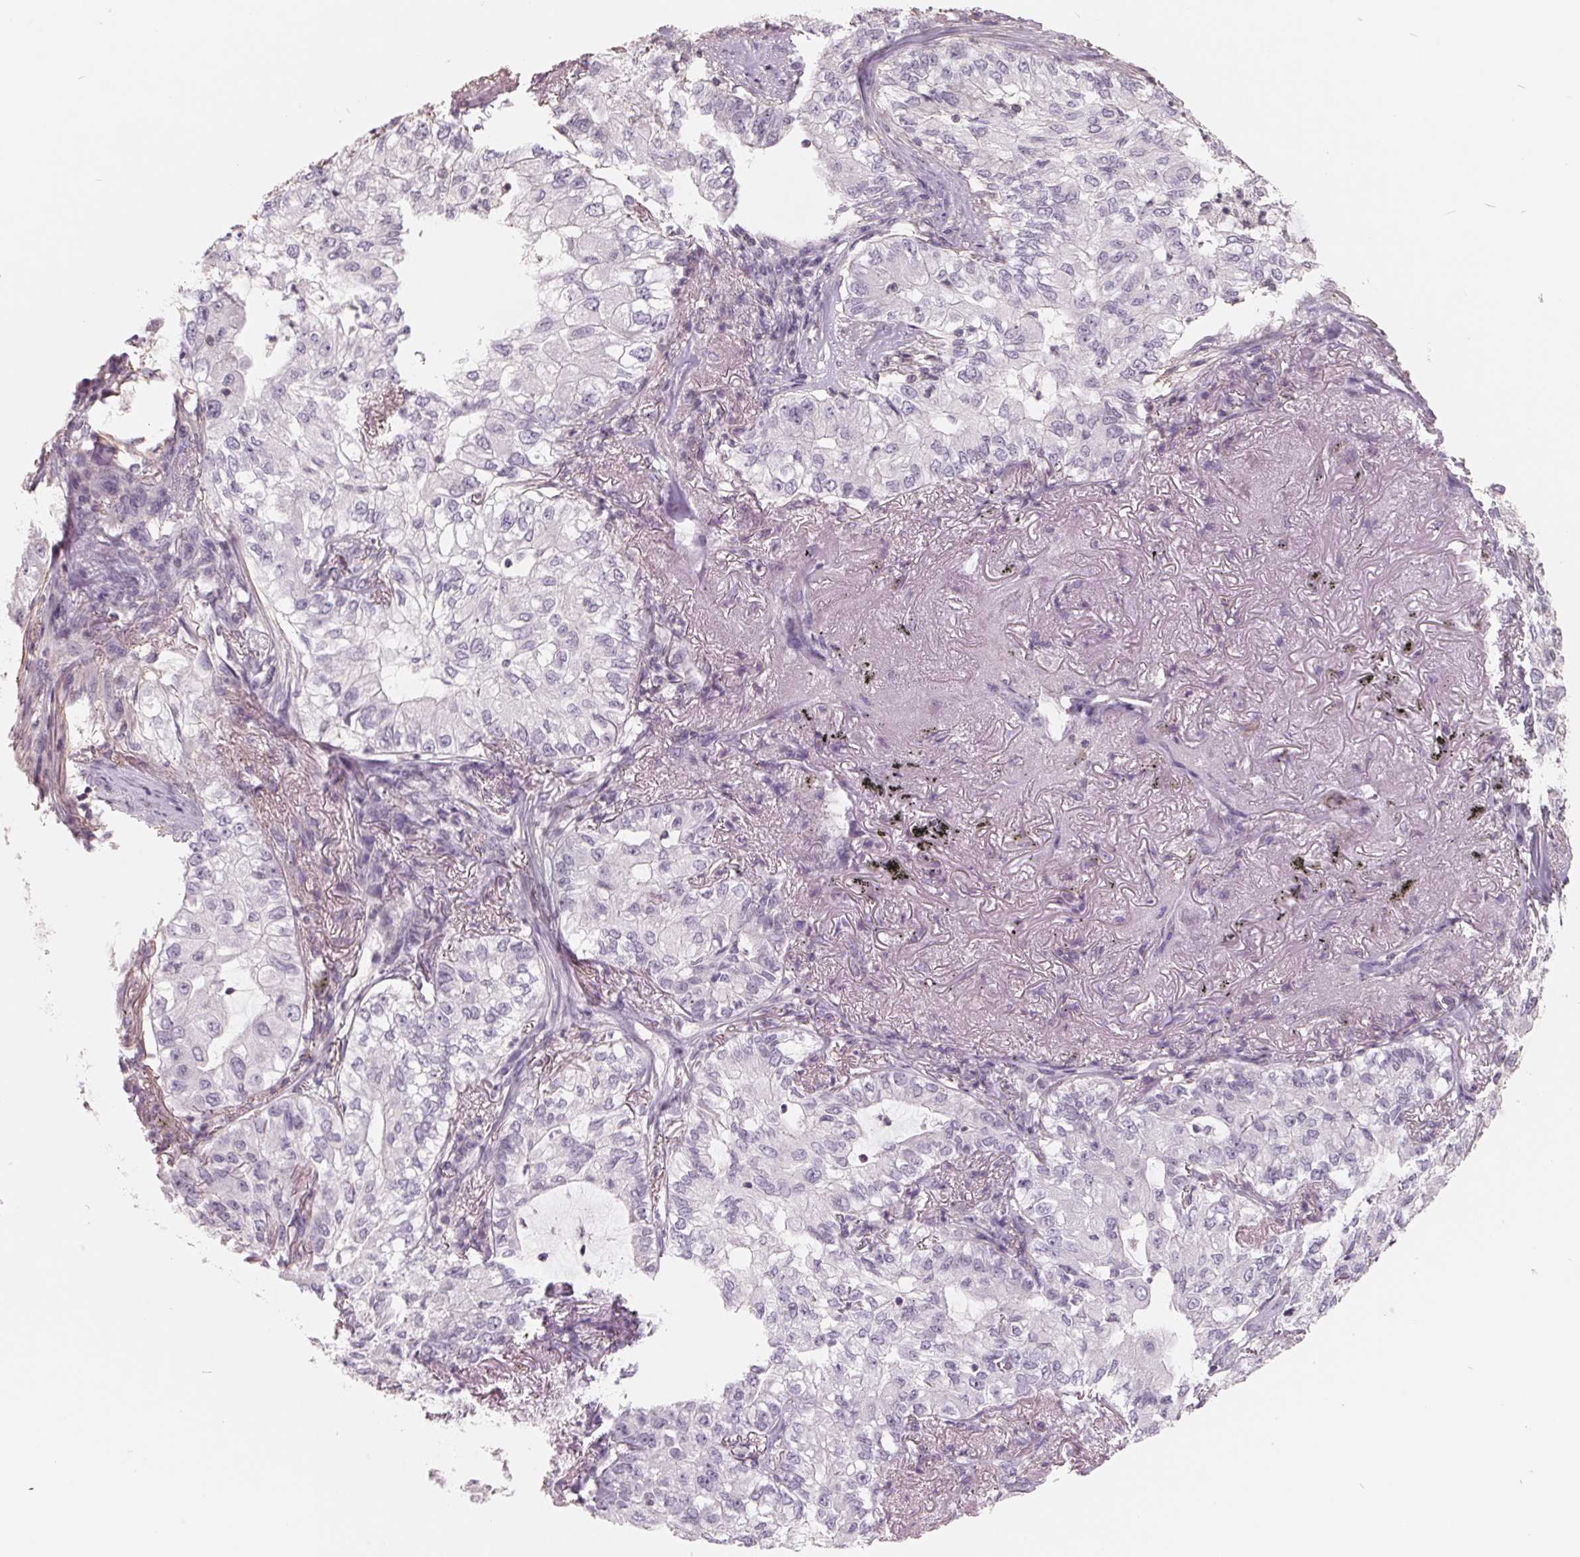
{"staining": {"intensity": "negative", "quantity": "none", "location": "none"}, "tissue": "lung cancer", "cell_type": "Tumor cells", "image_type": "cancer", "snomed": [{"axis": "morphology", "description": "Adenocarcinoma, NOS"}, {"axis": "topography", "description": "Lung"}], "caption": "A high-resolution histopathology image shows immunohistochemistry staining of lung cancer, which reveals no significant expression in tumor cells.", "gene": "FTCD", "patient": {"sex": "female", "age": 73}}